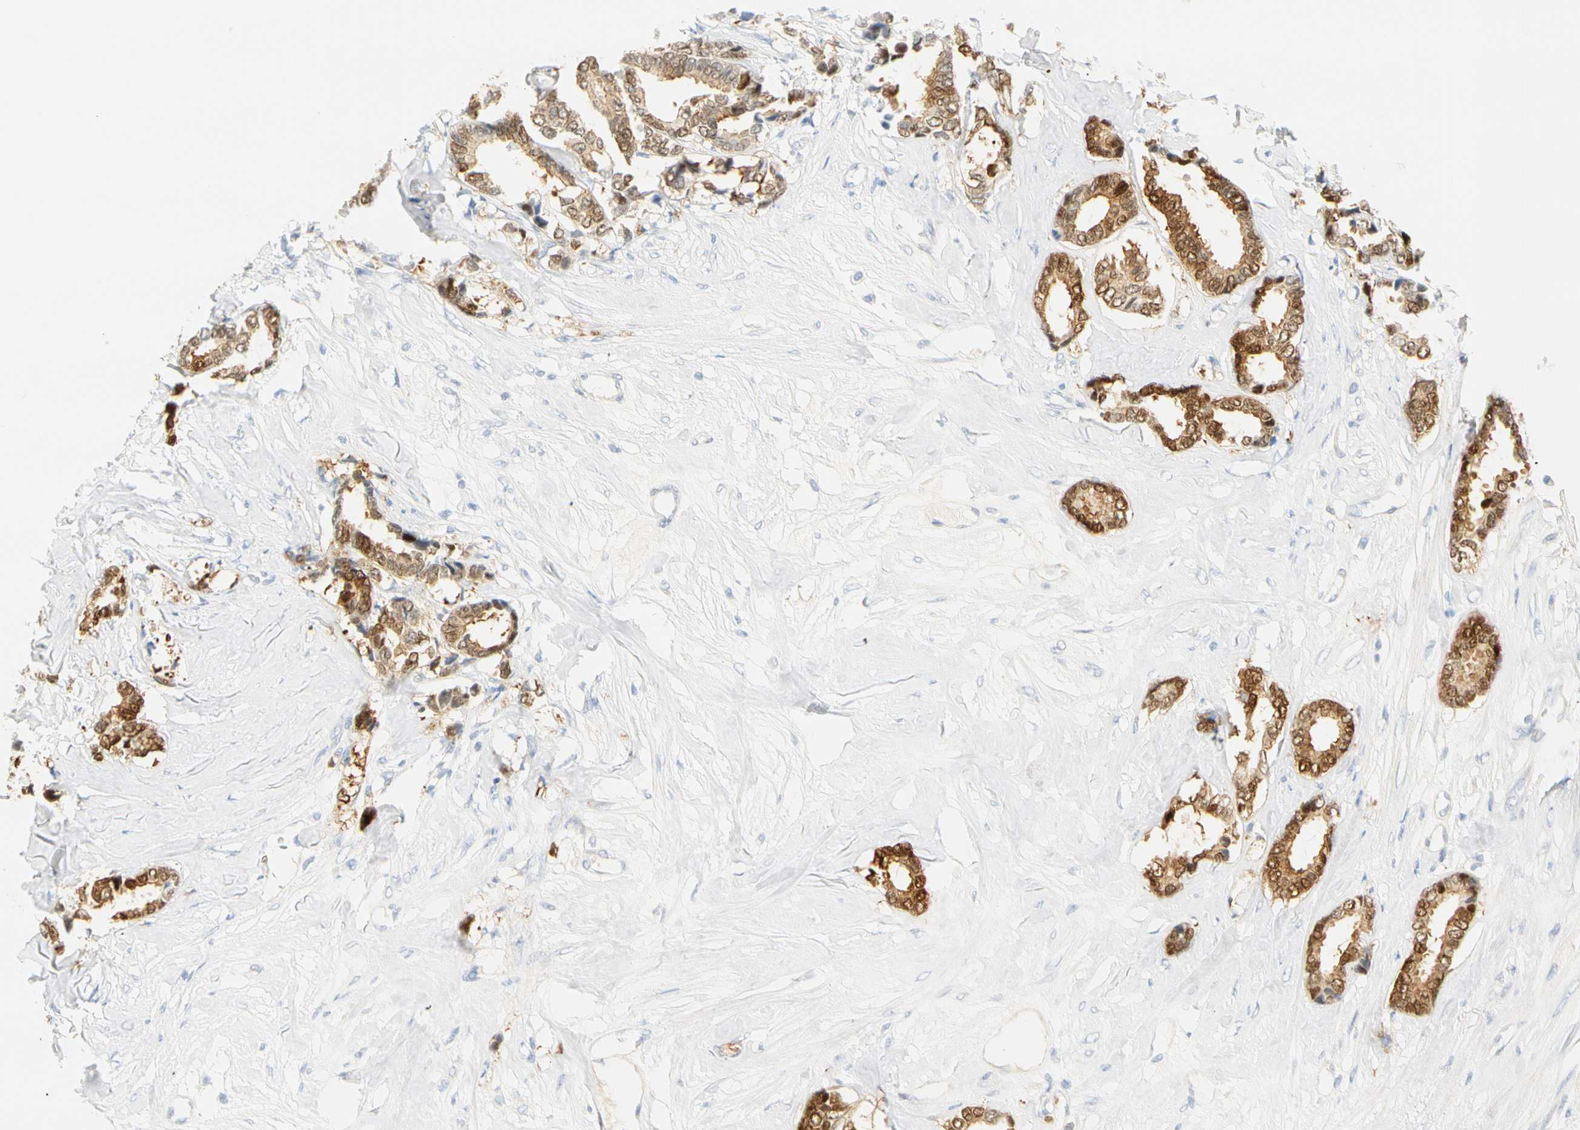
{"staining": {"intensity": "moderate", "quantity": ">75%", "location": "cytoplasmic/membranous,nuclear"}, "tissue": "breast cancer", "cell_type": "Tumor cells", "image_type": "cancer", "snomed": [{"axis": "morphology", "description": "Duct carcinoma"}, {"axis": "topography", "description": "Breast"}], "caption": "Protein staining of infiltrating ductal carcinoma (breast) tissue reveals moderate cytoplasmic/membranous and nuclear staining in about >75% of tumor cells.", "gene": "SELENBP1", "patient": {"sex": "female", "age": 87}}